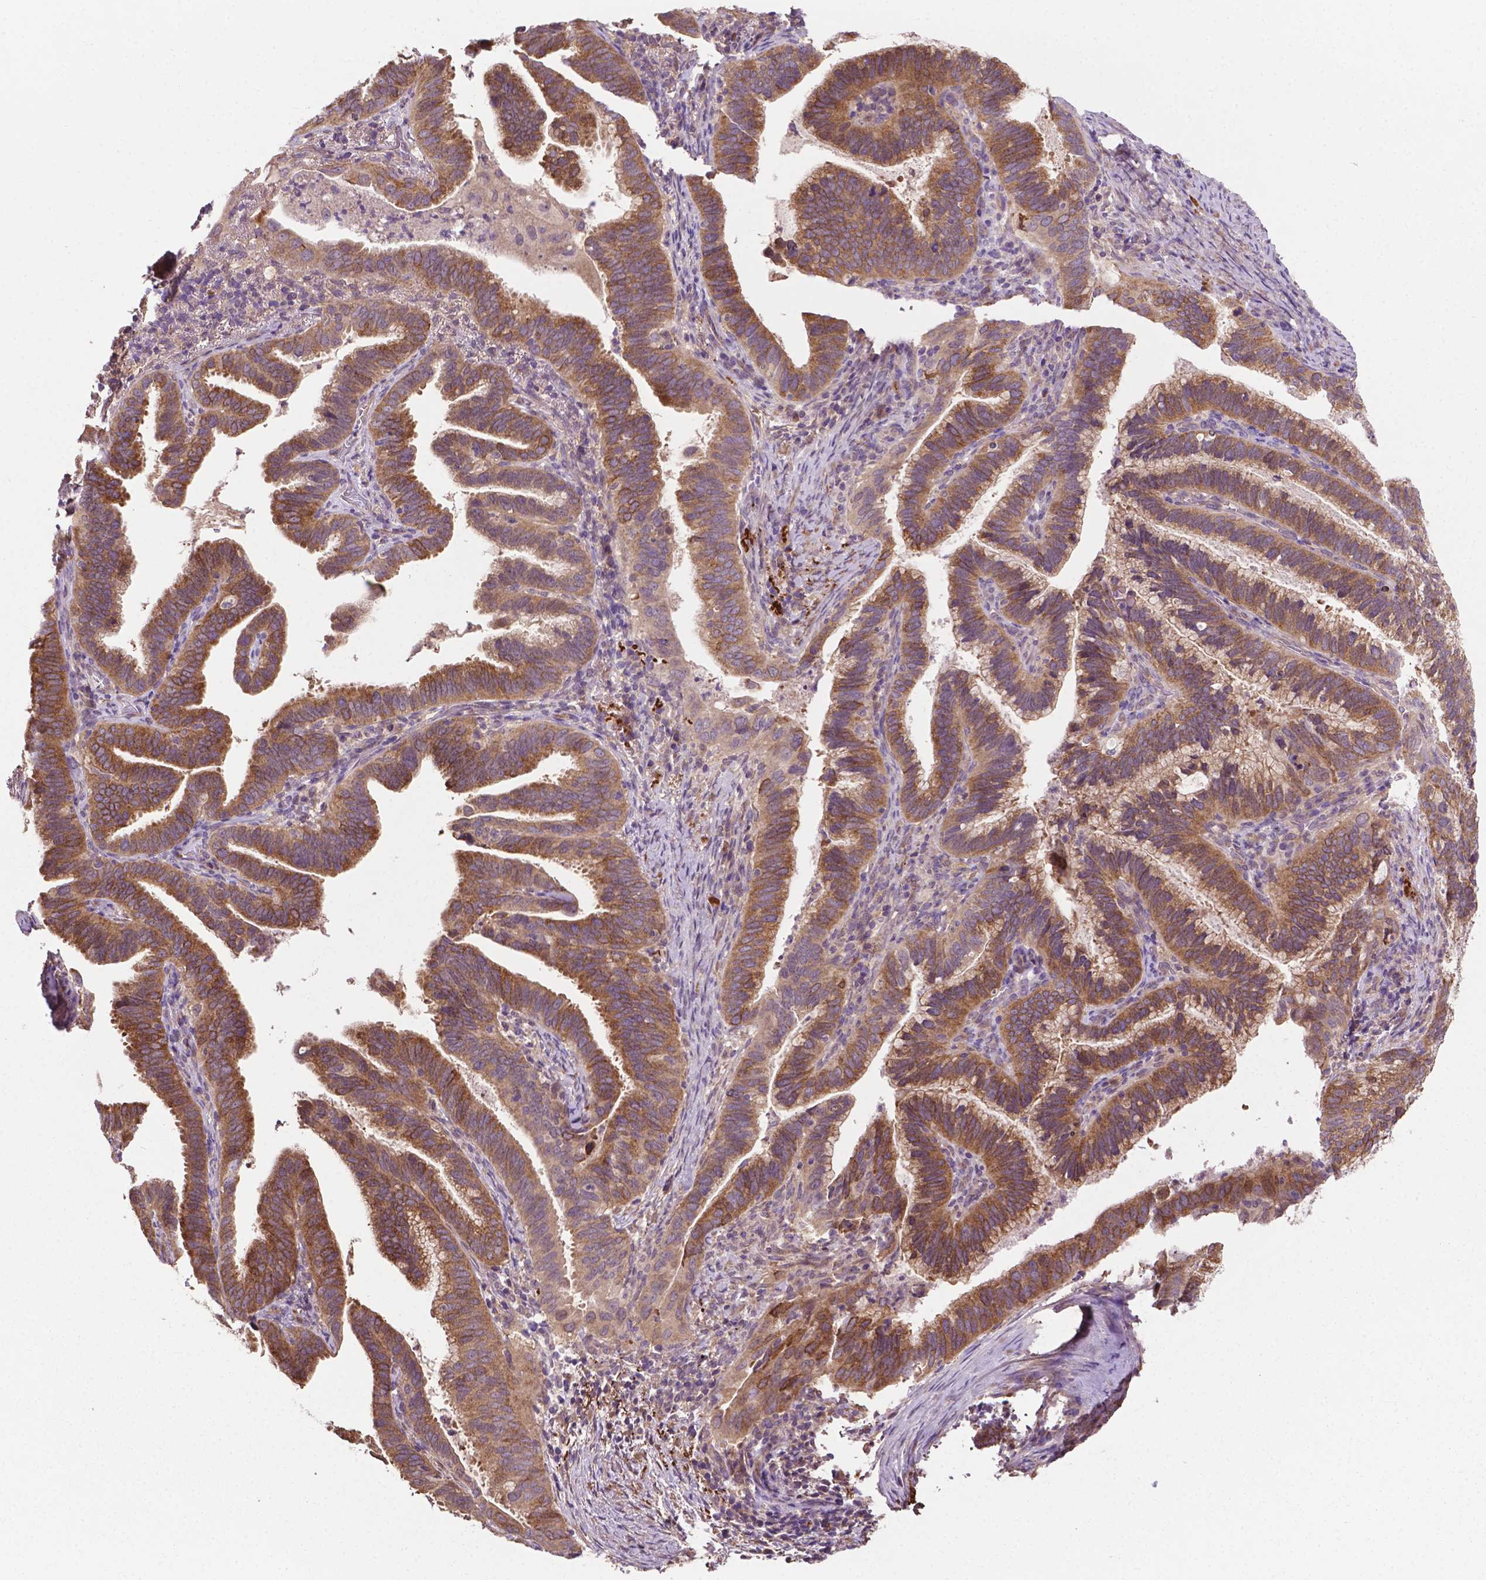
{"staining": {"intensity": "moderate", "quantity": ">75%", "location": "cytoplasmic/membranous"}, "tissue": "cervical cancer", "cell_type": "Tumor cells", "image_type": "cancer", "snomed": [{"axis": "morphology", "description": "Adenocarcinoma, NOS"}, {"axis": "topography", "description": "Cervix"}], "caption": "Tumor cells display medium levels of moderate cytoplasmic/membranous staining in approximately >75% of cells in human cervical adenocarcinoma.", "gene": "GJA9", "patient": {"sex": "female", "age": 61}}